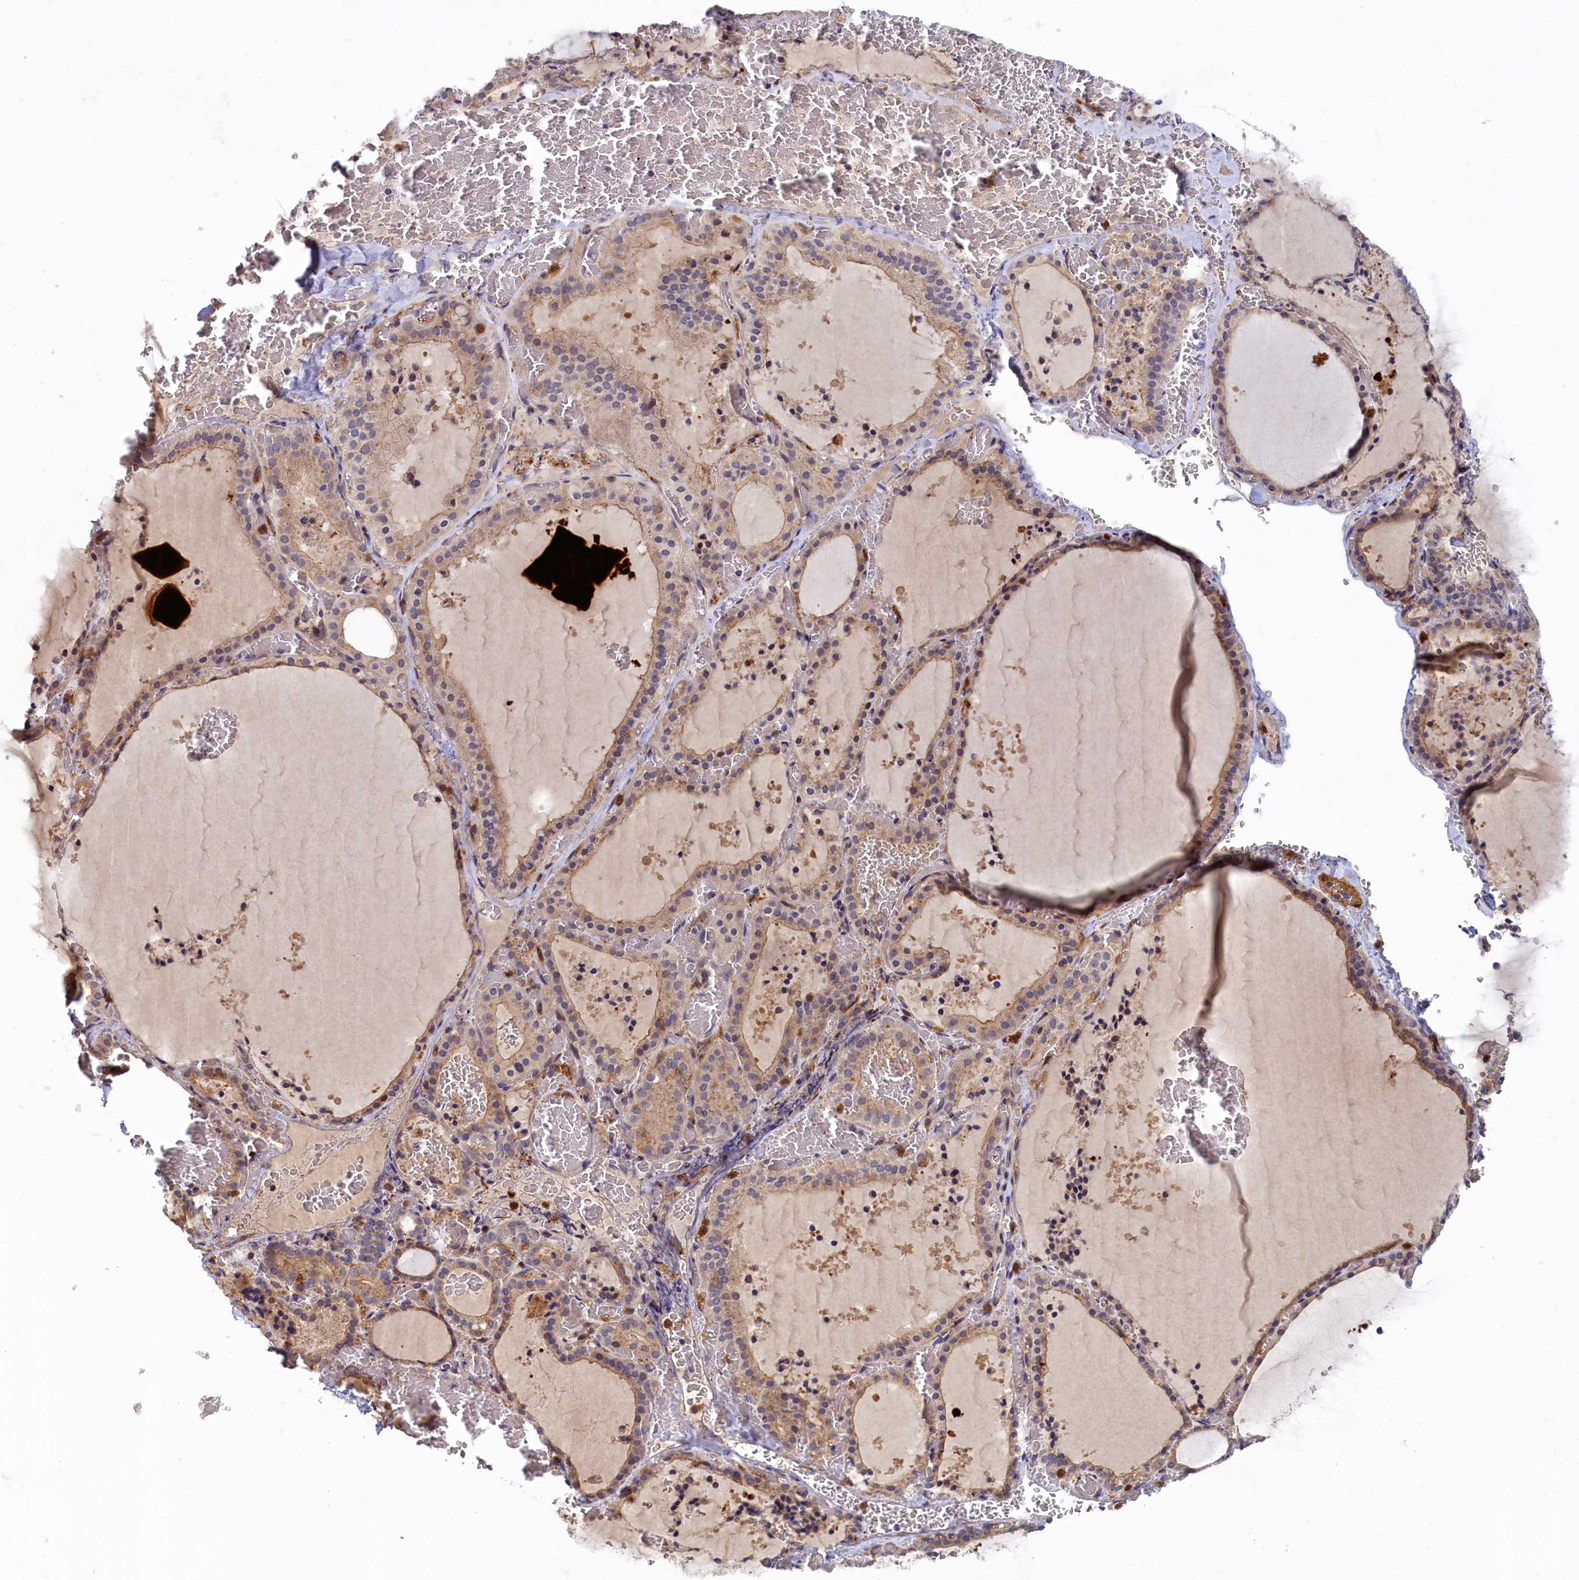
{"staining": {"intensity": "moderate", "quantity": "<25%", "location": "cytoplasmic/membranous"}, "tissue": "thyroid gland", "cell_type": "Glandular cells", "image_type": "normal", "snomed": [{"axis": "morphology", "description": "Normal tissue, NOS"}, {"axis": "topography", "description": "Thyroid gland"}], "caption": "High-power microscopy captured an immunohistochemistry (IHC) micrograph of unremarkable thyroid gland, revealing moderate cytoplasmic/membranous expression in approximately <25% of glandular cells.", "gene": "FERMT1", "patient": {"sex": "female", "age": 39}}